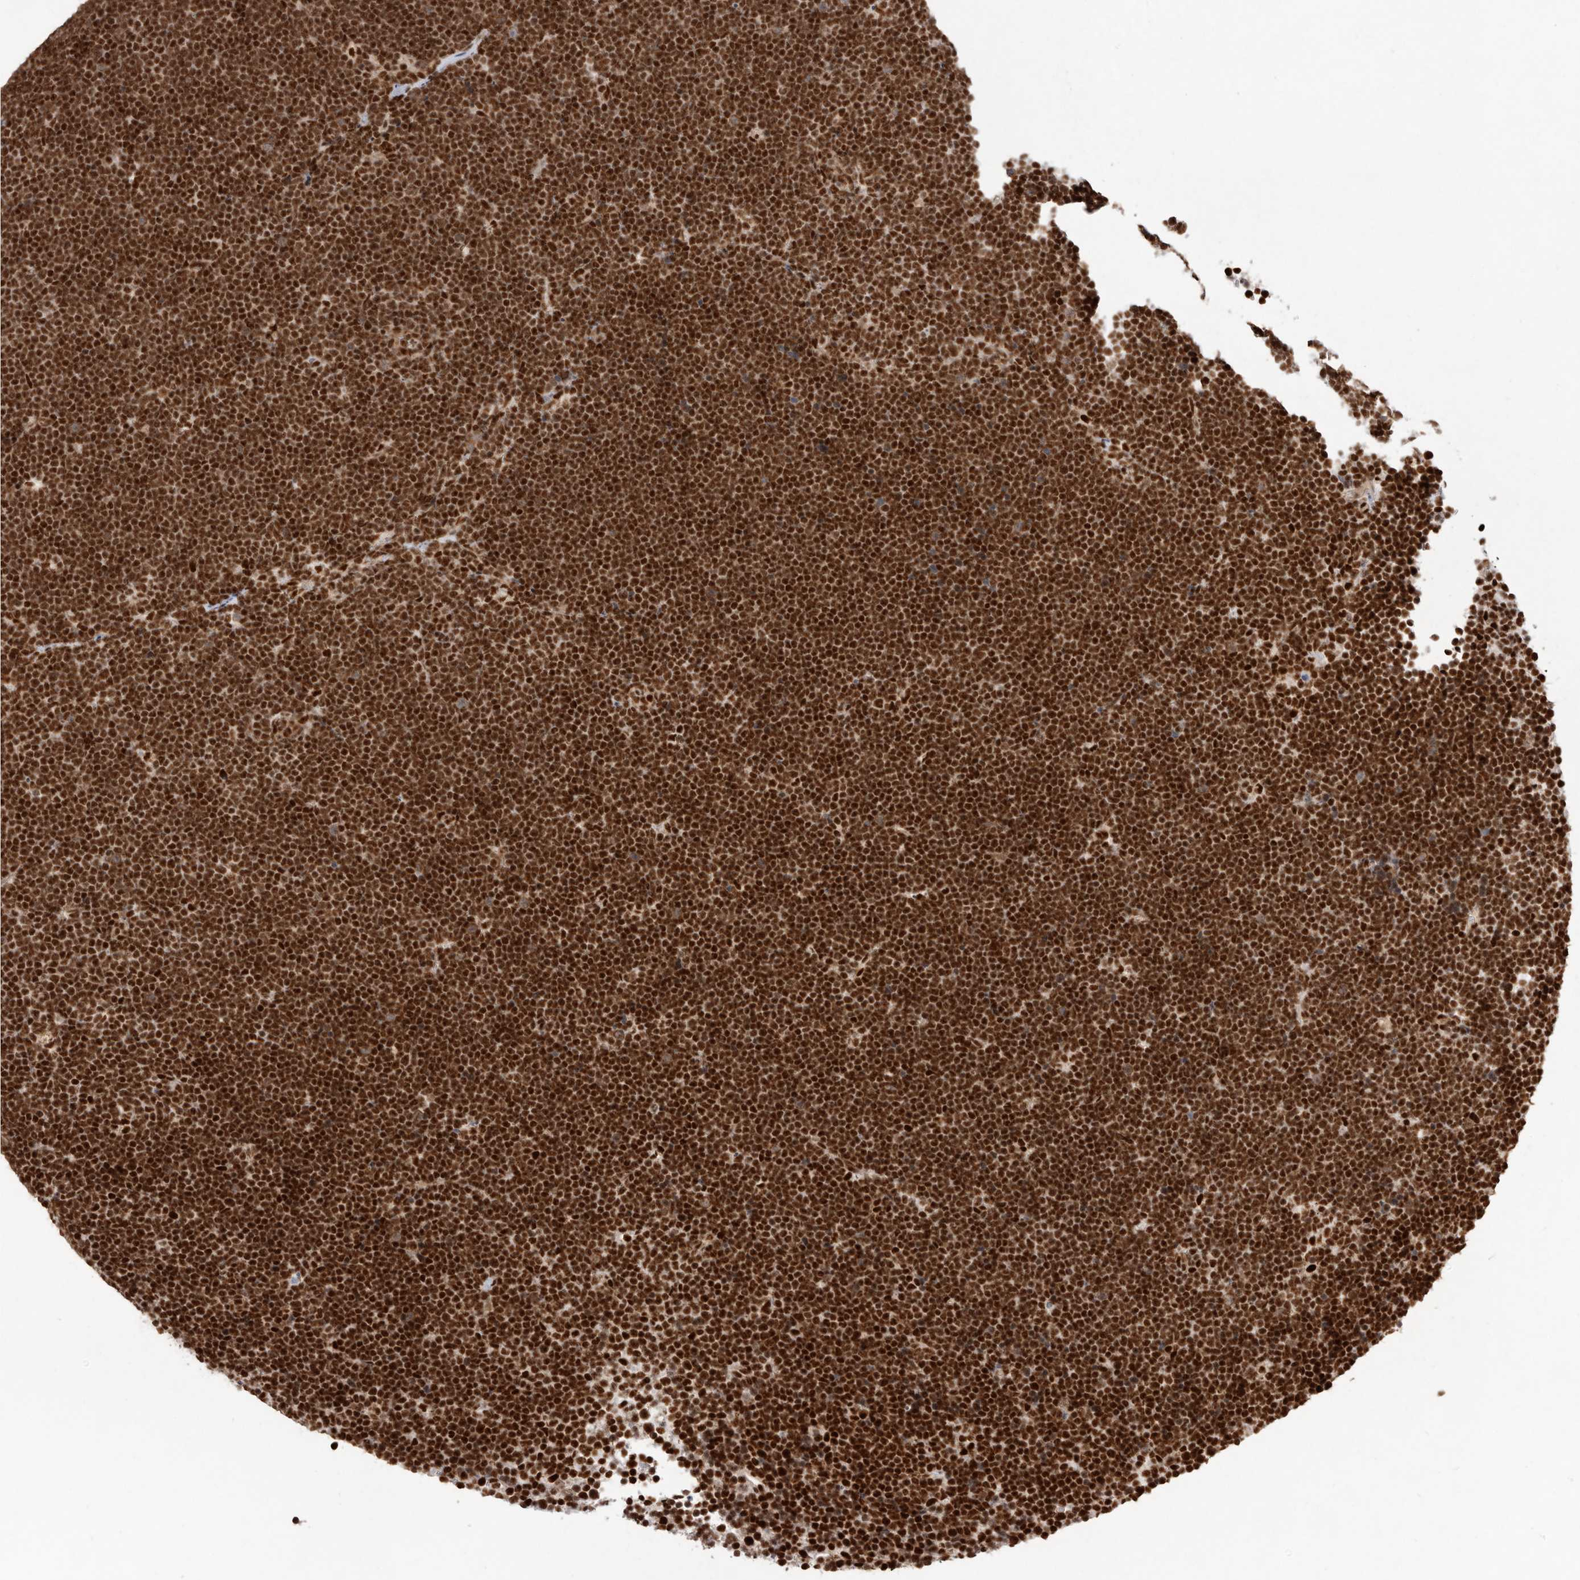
{"staining": {"intensity": "strong", "quantity": ">75%", "location": "nuclear"}, "tissue": "lymphoma", "cell_type": "Tumor cells", "image_type": "cancer", "snomed": [{"axis": "morphology", "description": "Malignant lymphoma, non-Hodgkin's type, High grade"}, {"axis": "topography", "description": "Lymph node"}], "caption": "Malignant lymphoma, non-Hodgkin's type (high-grade) stained for a protein demonstrates strong nuclear positivity in tumor cells.", "gene": "CHTOP", "patient": {"sex": "male", "age": 13}}